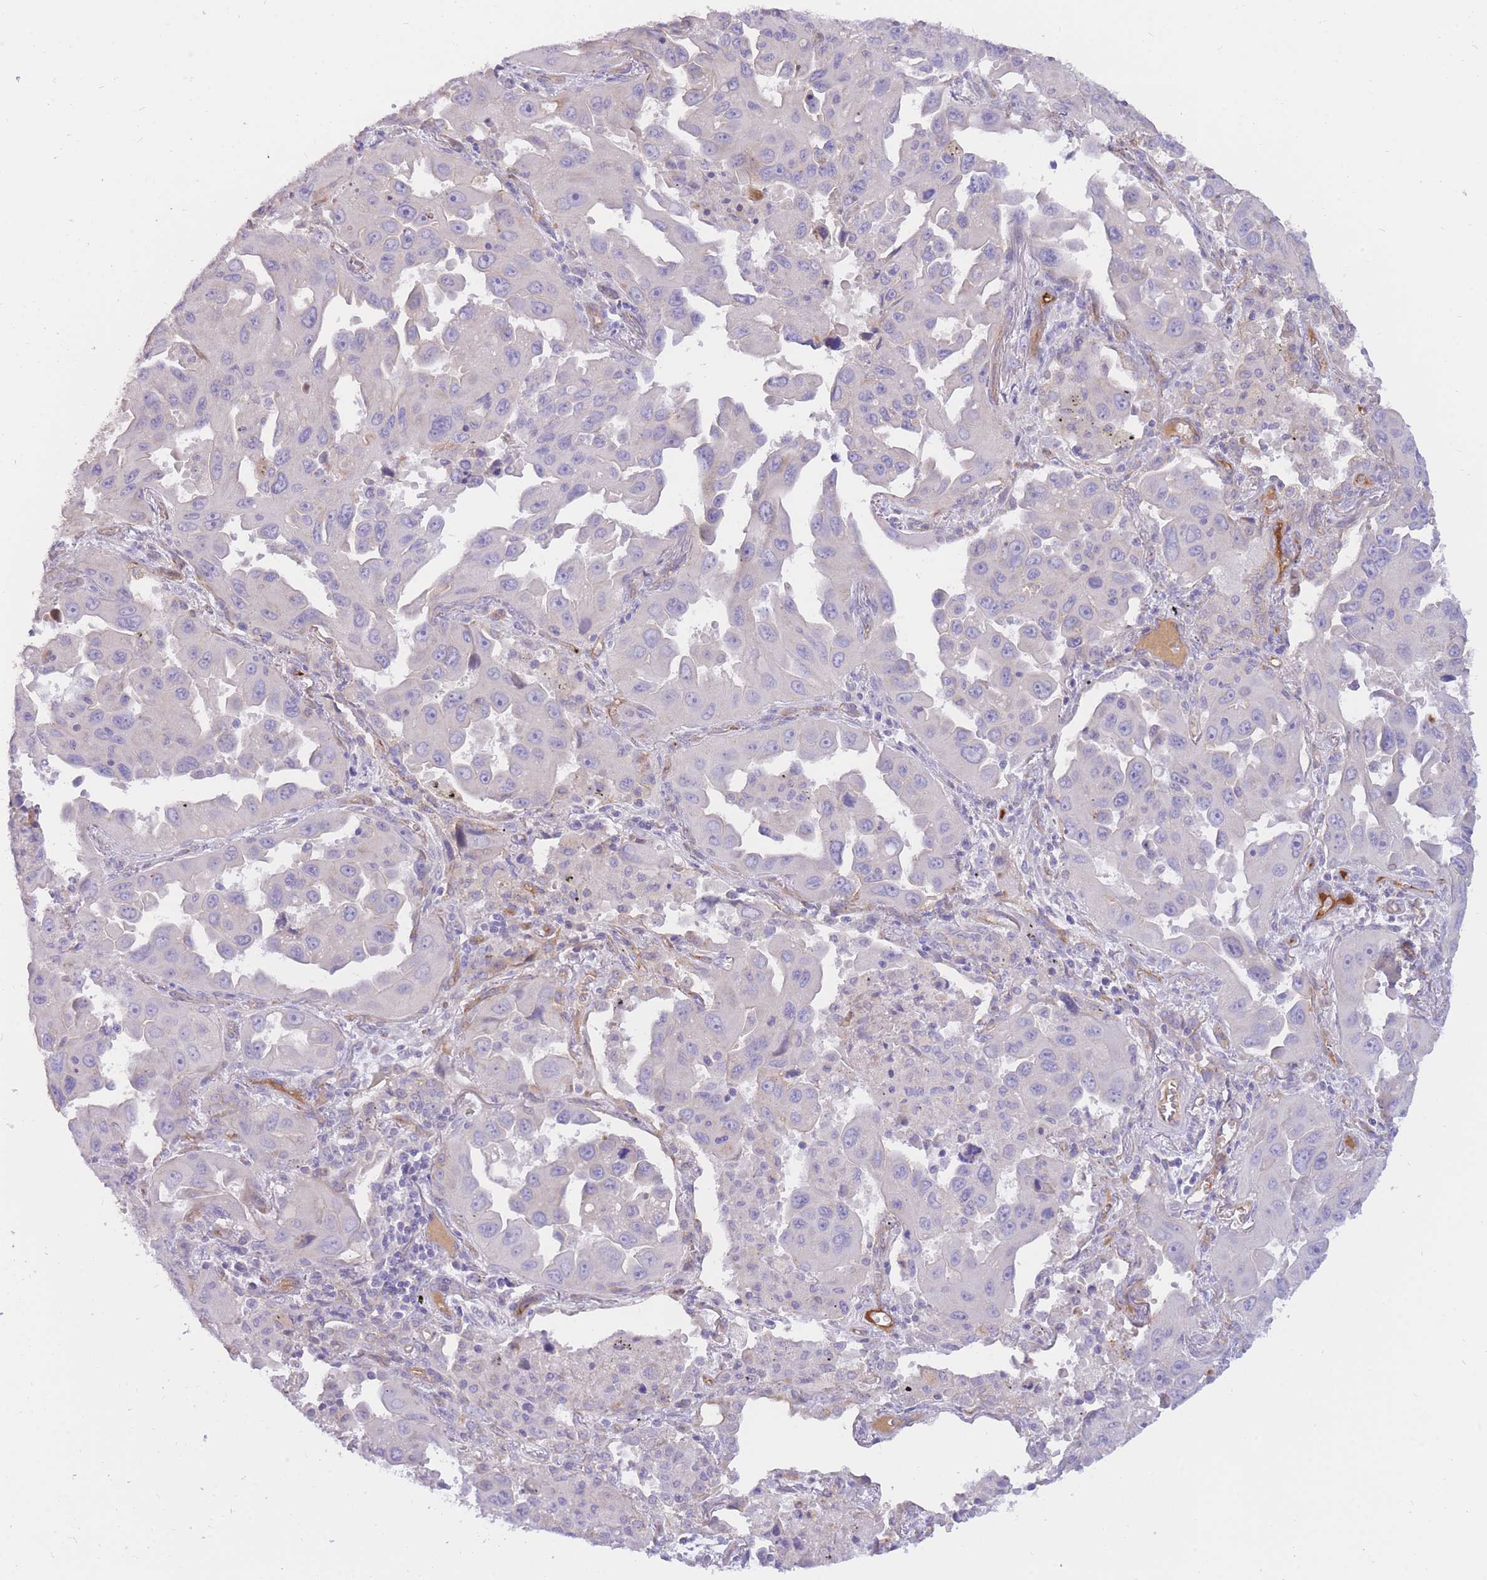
{"staining": {"intensity": "negative", "quantity": "none", "location": "none"}, "tissue": "lung cancer", "cell_type": "Tumor cells", "image_type": "cancer", "snomed": [{"axis": "morphology", "description": "Adenocarcinoma, NOS"}, {"axis": "topography", "description": "Lung"}], "caption": "Image shows no significant protein staining in tumor cells of lung adenocarcinoma.", "gene": "SULT1A1", "patient": {"sex": "male", "age": 66}}